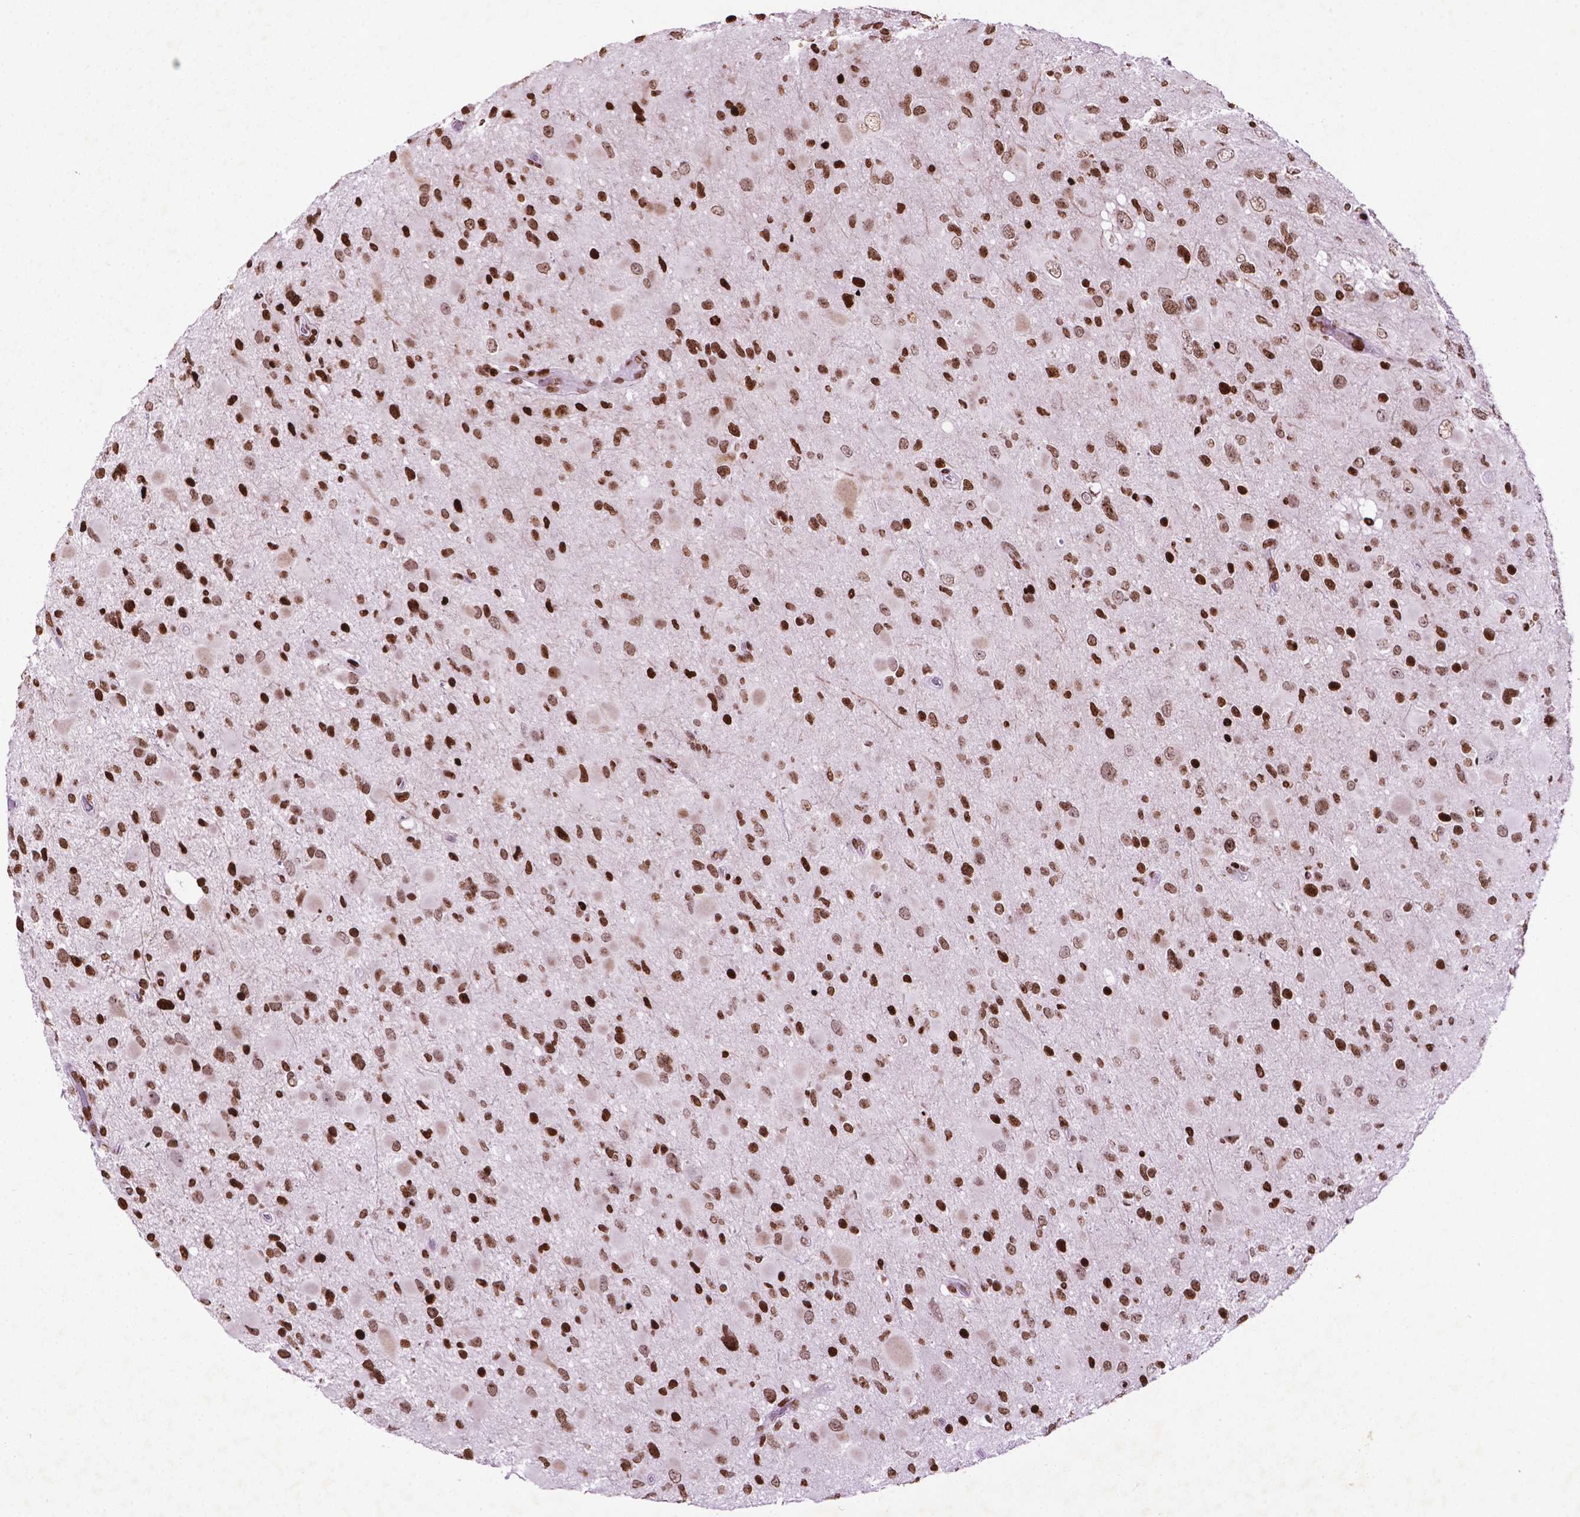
{"staining": {"intensity": "strong", "quantity": ">75%", "location": "nuclear"}, "tissue": "glioma", "cell_type": "Tumor cells", "image_type": "cancer", "snomed": [{"axis": "morphology", "description": "Glioma, malignant, Low grade"}, {"axis": "topography", "description": "Brain"}], "caption": "The immunohistochemical stain labels strong nuclear staining in tumor cells of malignant glioma (low-grade) tissue. Using DAB (3,3'-diaminobenzidine) (brown) and hematoxylin (blue) stains, captured at high magnification using brightfield microscopy.", "gene": "TMEM250", "patient": {"sex": "female", "age": 32}}